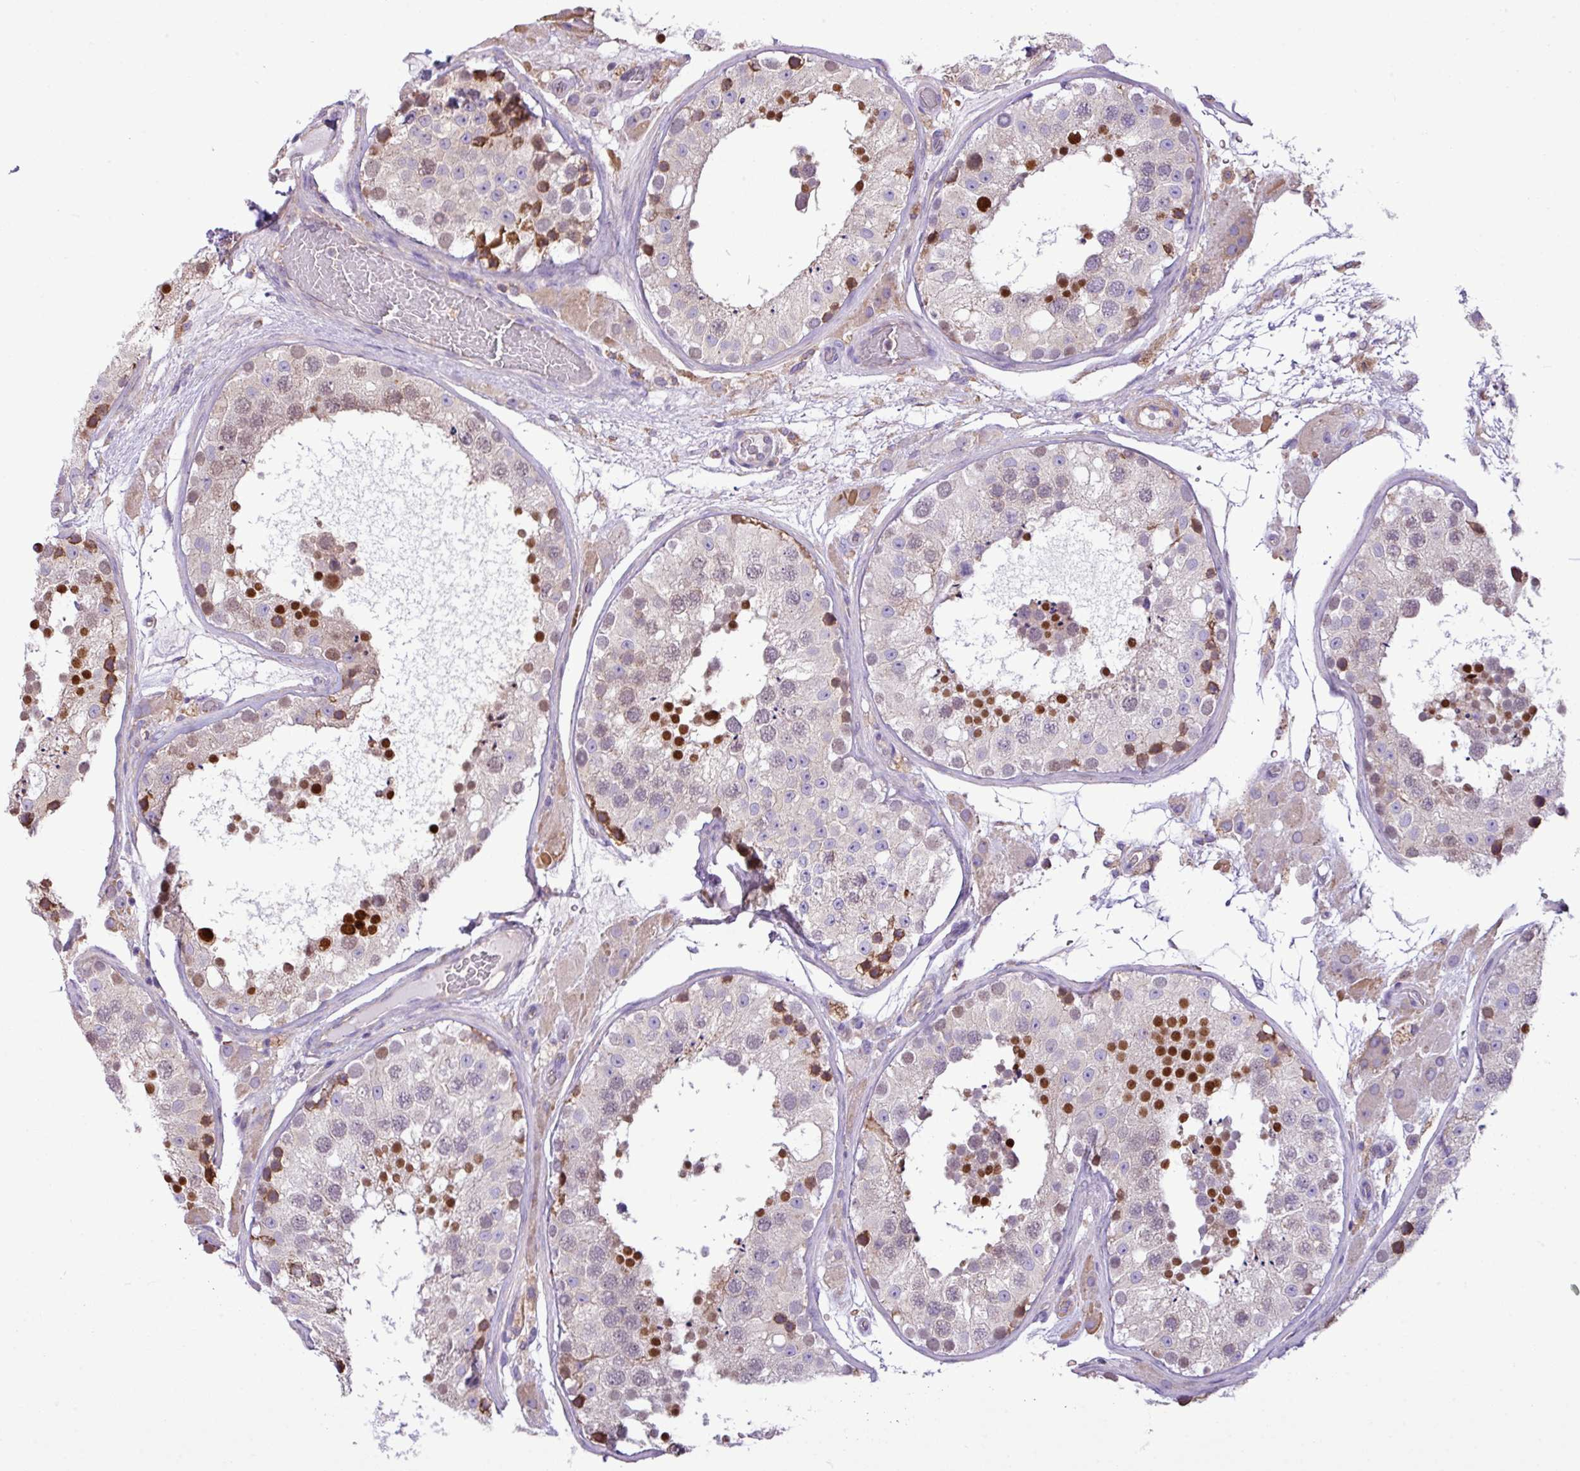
{"staining": {"intensity": "strong", "quantity": "25%-75%", "location": "nuclear"}, "tissue": "testis", "cell_type": "Cells in seminiferous ducts", "image_type": "normal", "snomed": [{"axis": "morphology", "description": "Normal tissue, NOS"}, {"axis": "topography", "description": "Testis"}], "caption": "A high-resolution histopathology image shows IHC staining of benign testis, which shows strong nuclear expression in about 25%-75% of cells in seminiferous ducts.", "gene": "ZSCAN5A", "patient": {"sex": "male", "age": 26}}